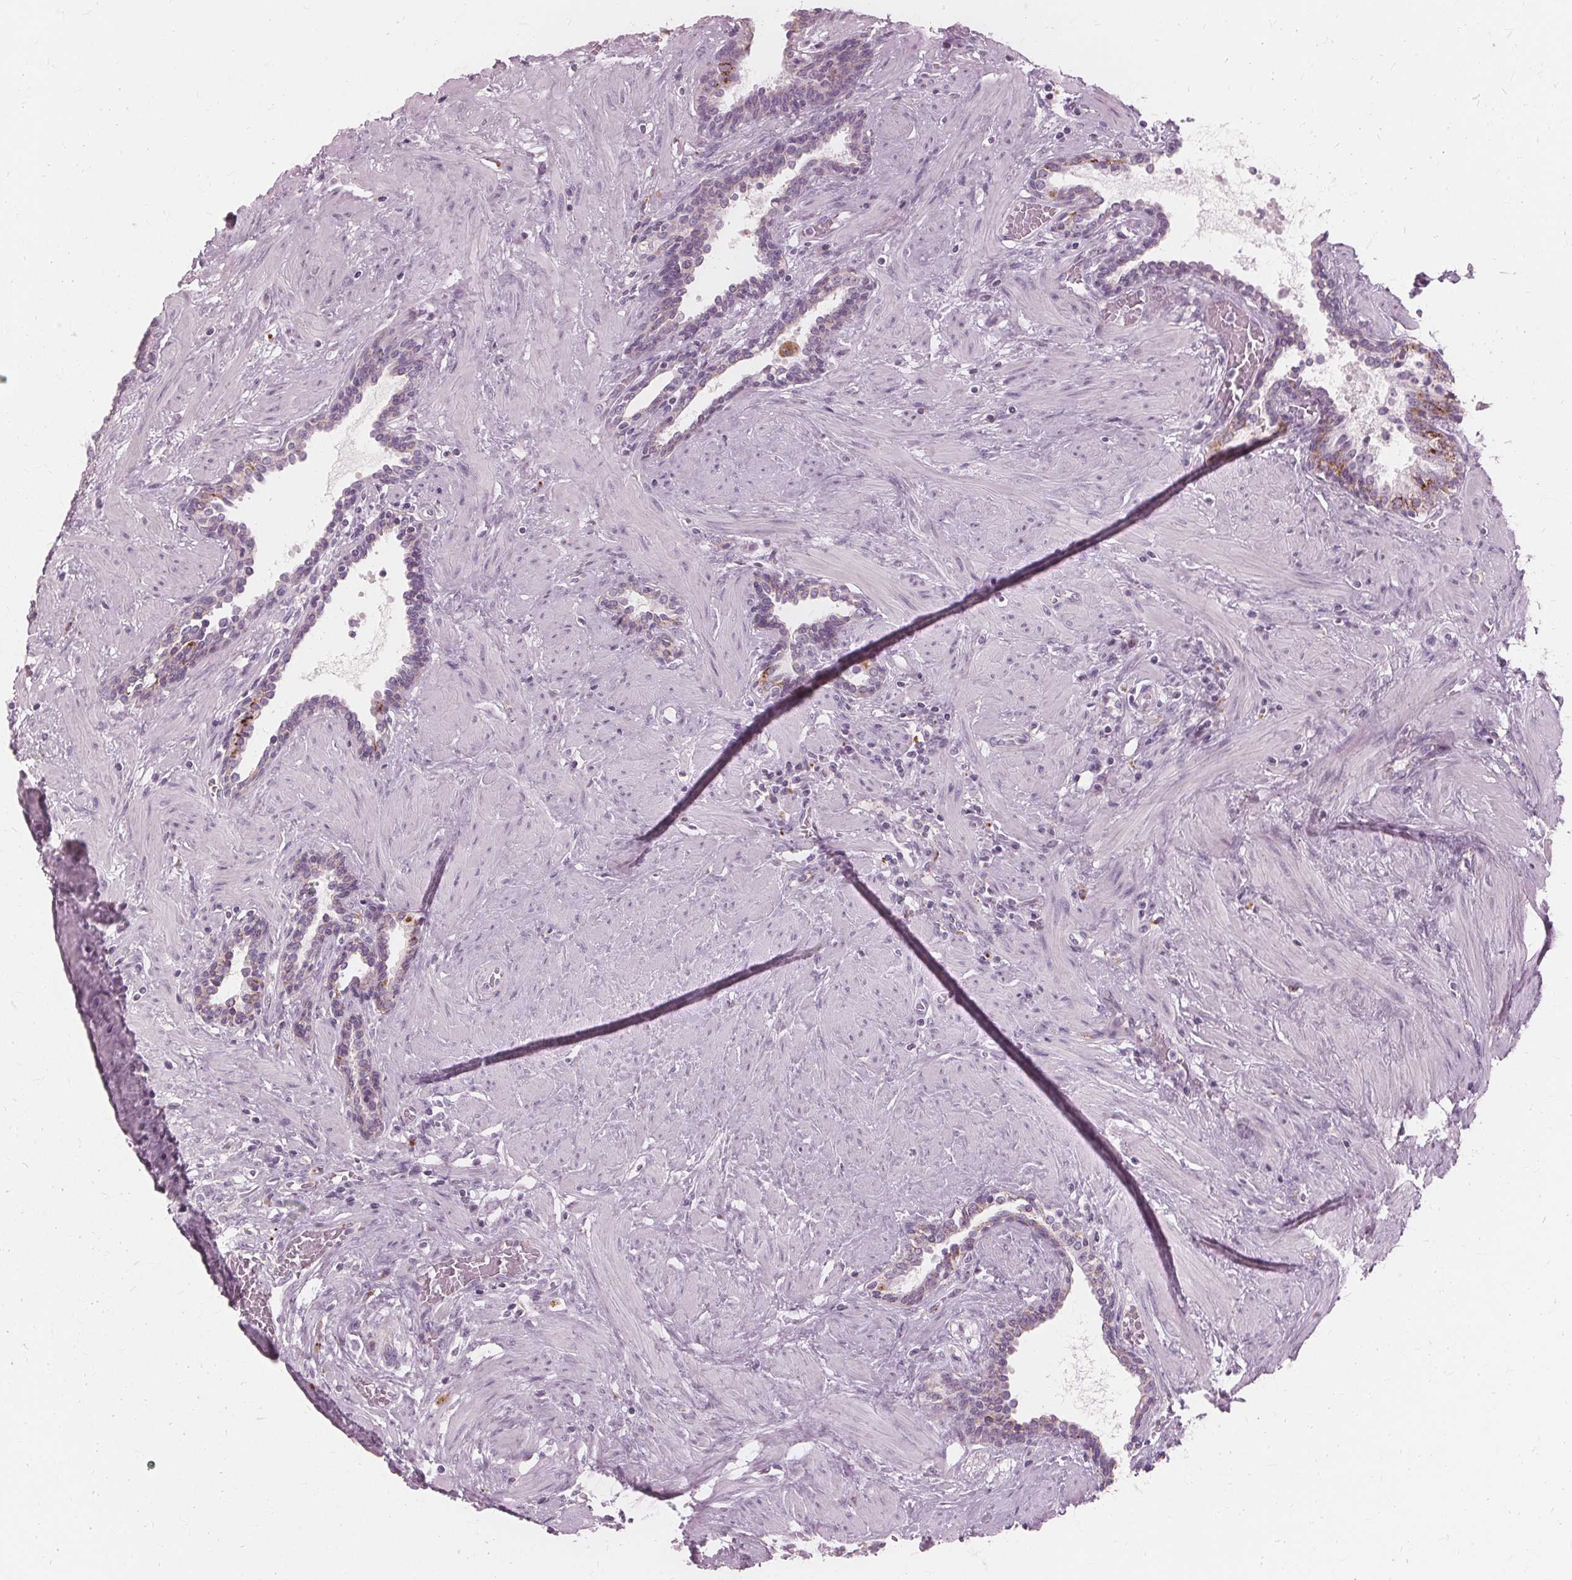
{"staining": {"intensity": "moderate", "quantity": "25%-75%", "location": "cytoplasmic/membranous"}, "tissue": "prostate", "cell_type": "Glandular cells", "image_type": "normal", "snomed": [{"axis": "morphology", "description": "Normal tissue, NOS"}, {"axis": "topography", "description": "Prostate"}], "caption": "IHC micrograph of normal prostate: human prostate stained using IHC shows medium levels of moderate protein expression localized specifically in the cytoplasmic/membranous of glandular cells, appearing as a cytoplasmic/membranous brown color.", "gene": "DNASE2", "patient": {"sex": "male", "age": 55}}